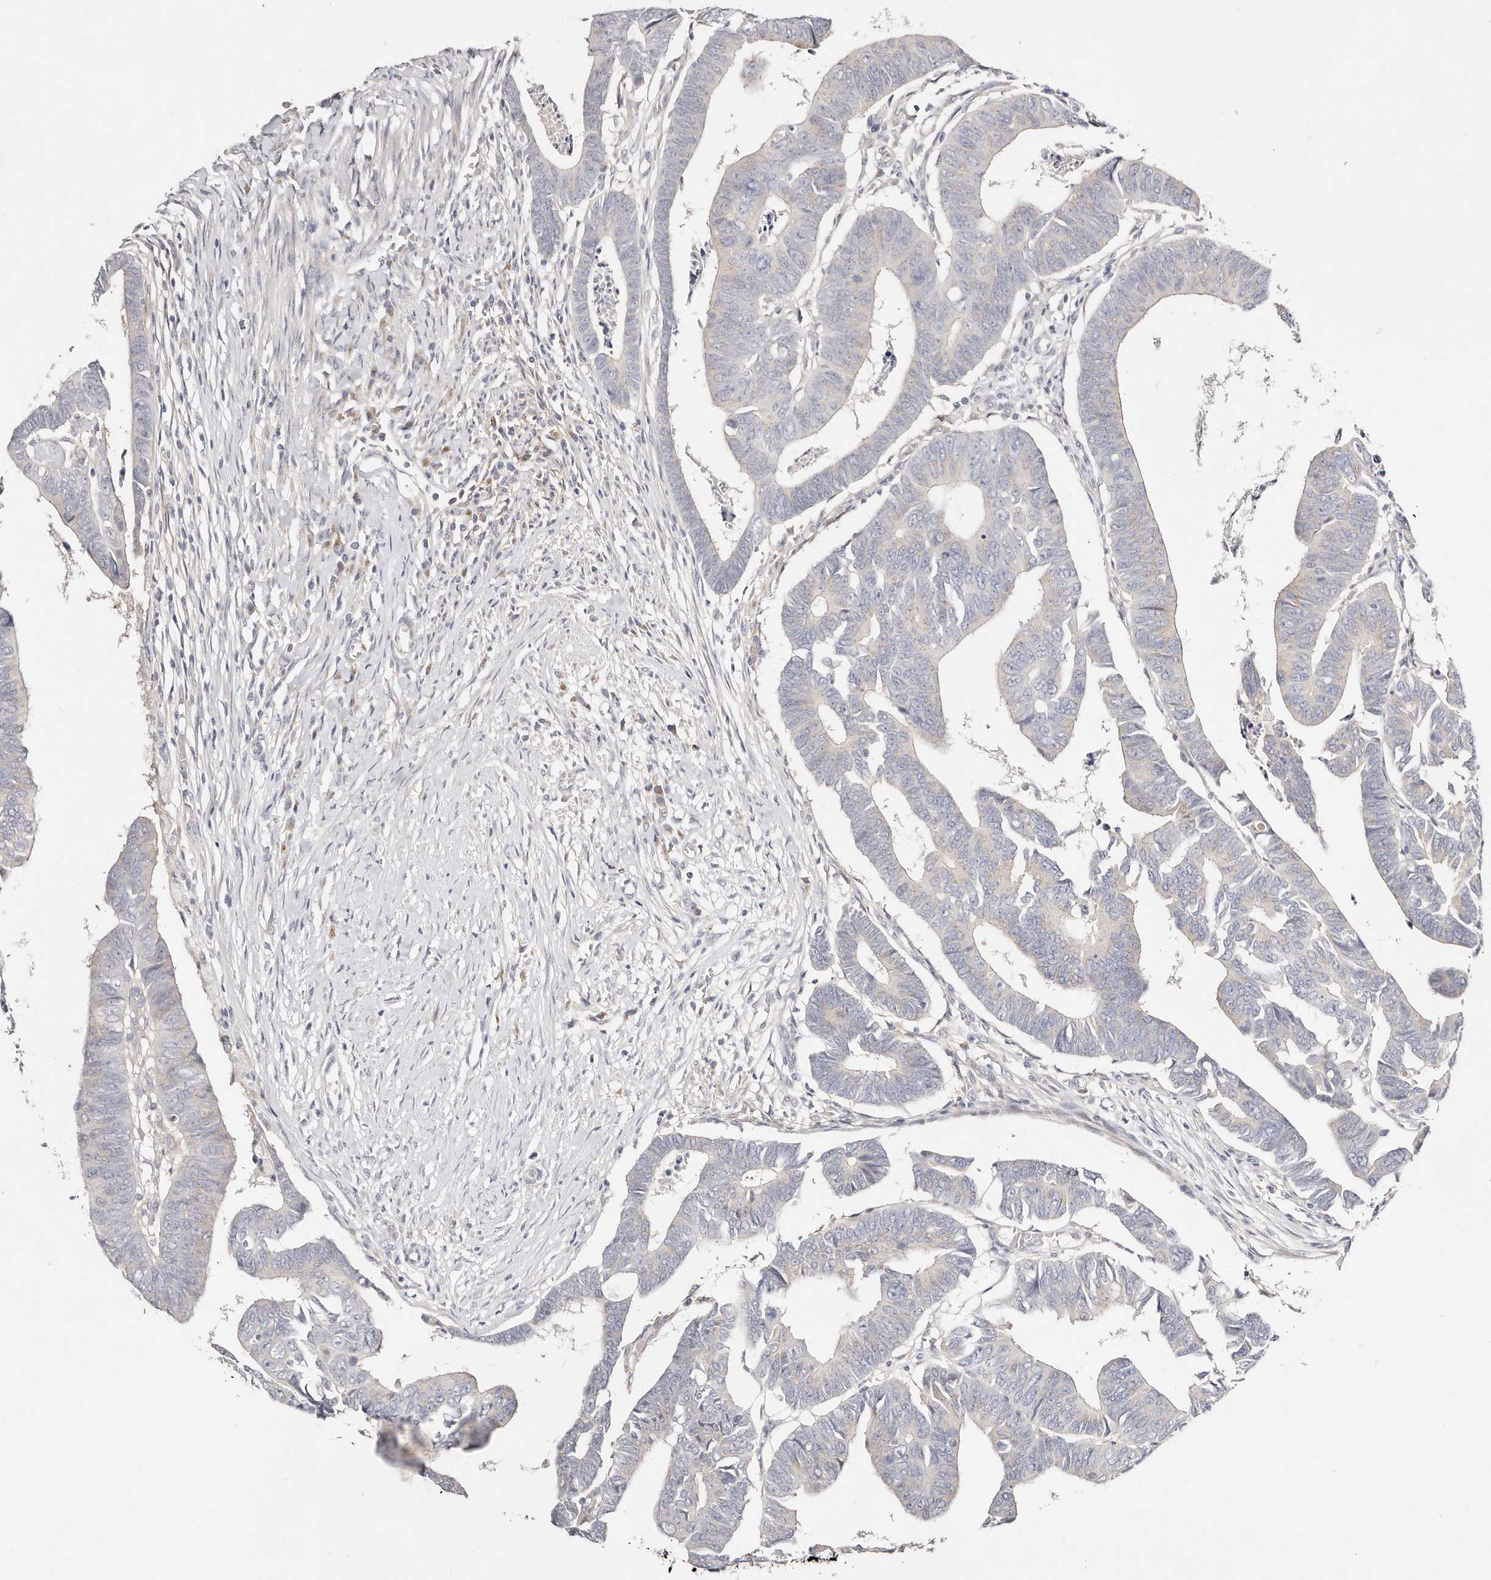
{"staining": {"intensity": "negative", "quantity": "none", "location": "none"}, "tissue": "colorectal cancer", "cell_type": "Tumor cells", "image_type": "cancer", "snomed": [{"axis": "morphology", "description": "Adenocarcinoma, NOS"}, {"axis": "topography", "description": "Rectum"}], "caption": "A high-resolution photomicrograph shows immunohistochemistry staining of colorectal adenocarcinoma, which displays no significant staining in tumor cells. The staining was performed using DAB (3,3'-diaminobenzidine) to visualize the protein expression in brown, while the nuclei were stained in blue with hematoxylin (Magnification: 20x).", "gene": "DNASE1", "patient": {"sex": "female", "age": 65}}